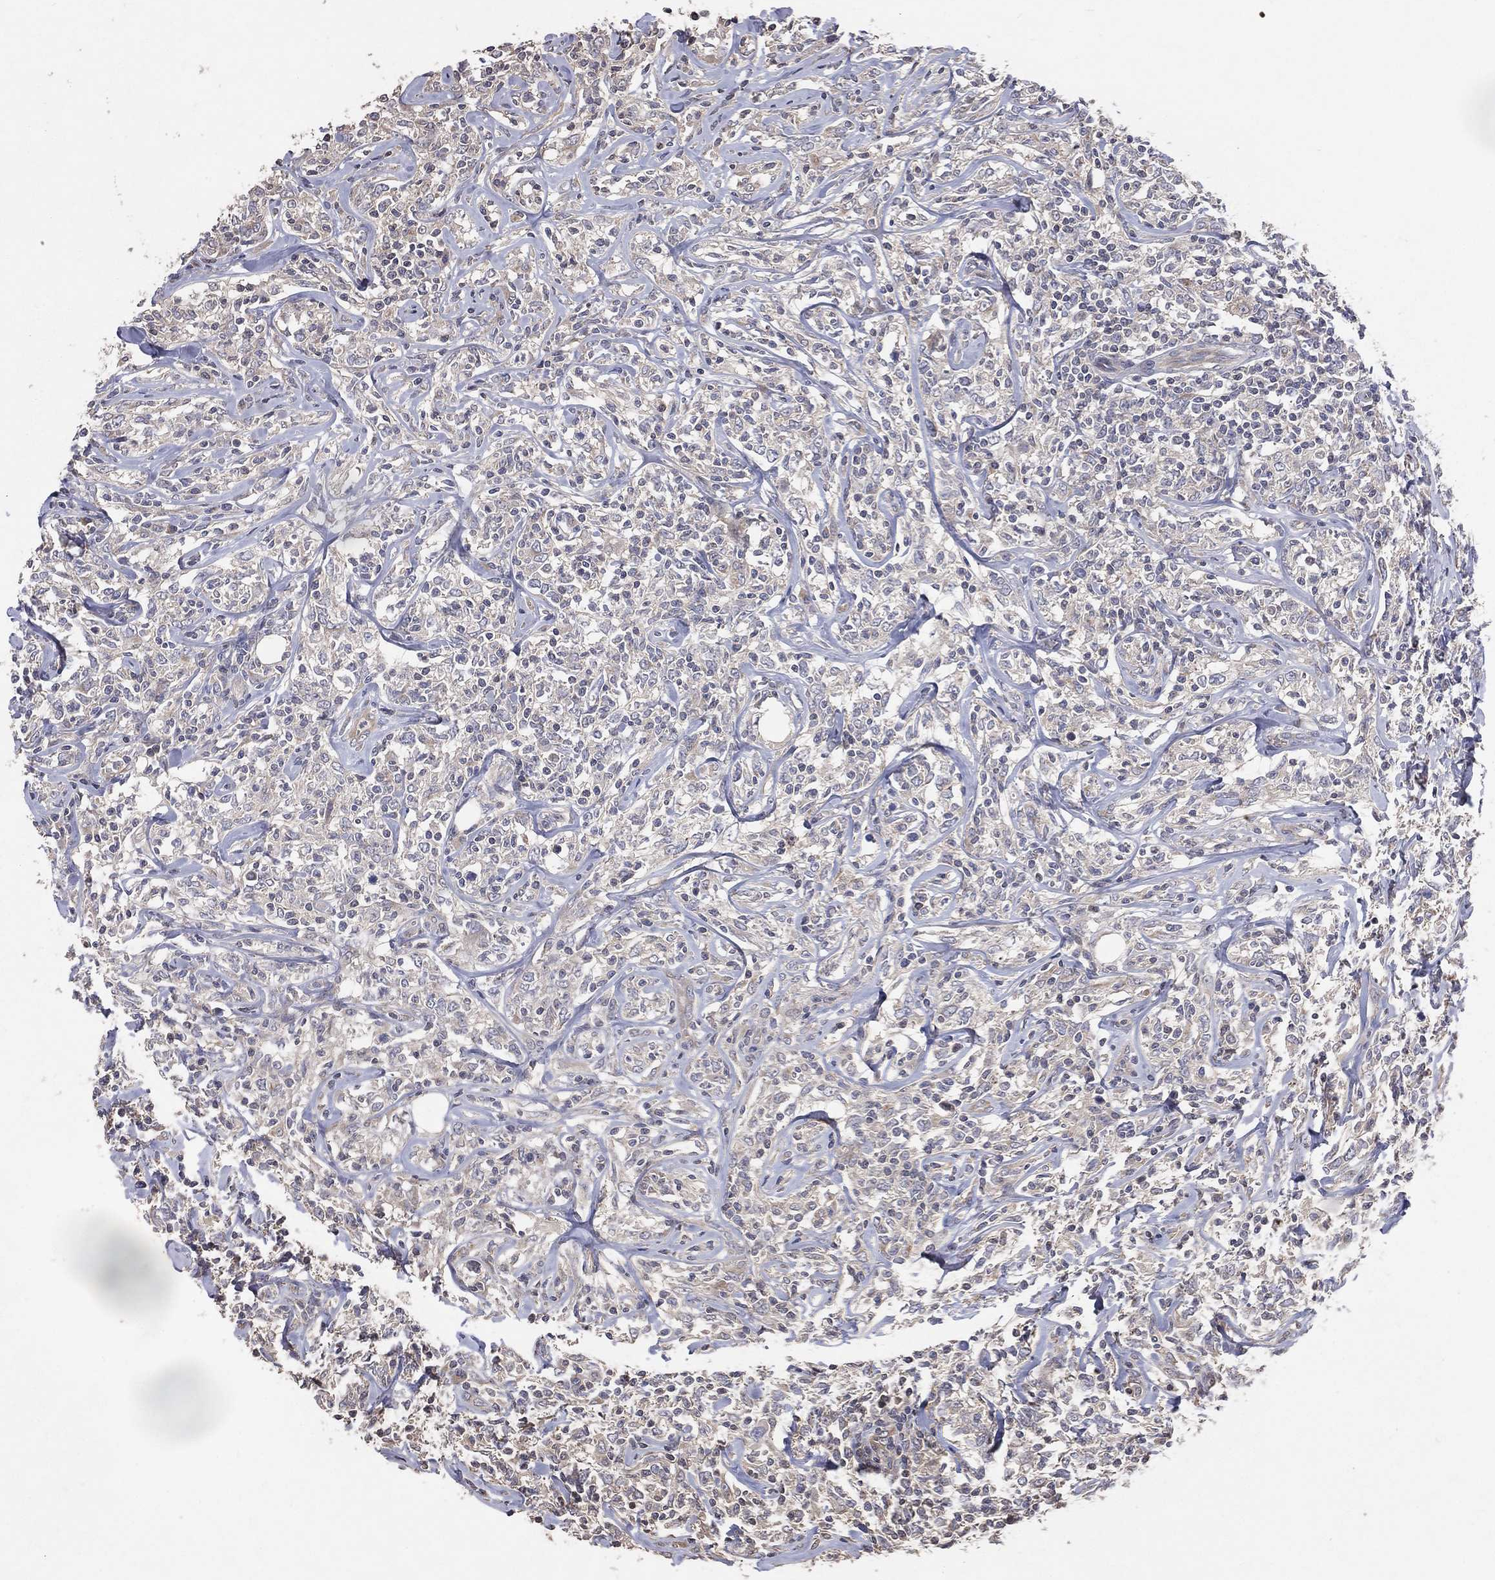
{"staining": {"intensity": "negative", "quantity": "none", "location": "none"}, "tissue": "lymphoma", "cell_type": "Tumor cells", "image_type": "cancer", "snomed": [{"axis": "morphology", "description": "Malignant lymphoma, non-Hodgkin's type, High grade"}, {"axis": "topography", "description": "Lymph node"}], "caption": "Immunohistochemical staining of malignant lymphoma, non-Hodgkin's type (high-grade) demonstrates no significant positivity in tumor cells.", "gene": "DNAH7", "patient": {"sex": "female", "age": 84}}